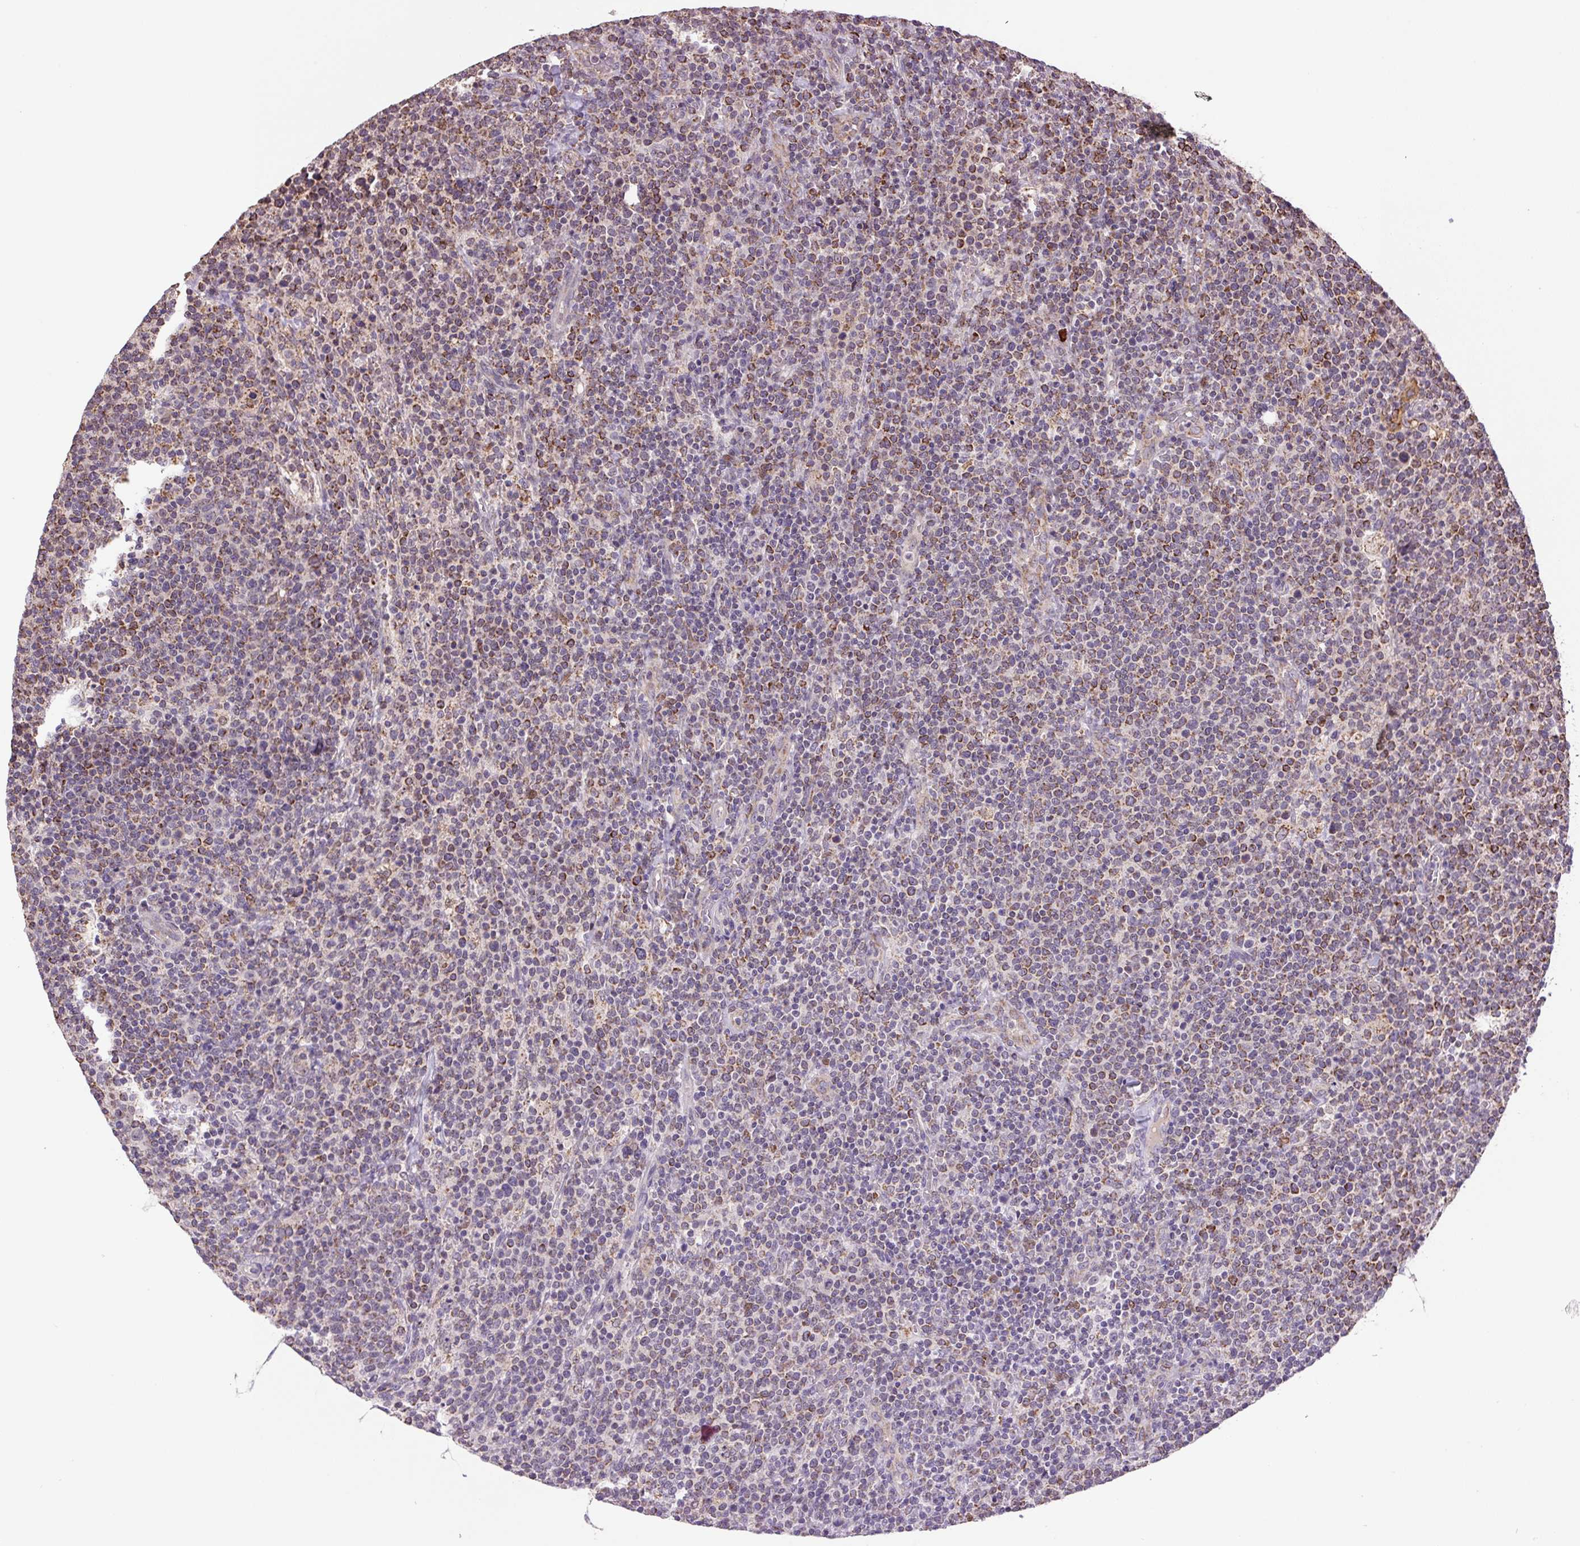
{"staining": {"intensity": "moderate", "quantity": "25%-75%", "location": "cytoplasmic/membranous"}, "tissue": "lymphoma", "cell_type": "Tumor cells", "image_type": "cancer", "snomed": [{"axis": "morphology", "description": "Malignant lymphoma, non-Hodgkin's type, High grade"}, {"axis": "topography", "description": "Lymph node"}], "caption": "A brown stain shows moderate cytoplasmic/membranous positivity of a protein in human high-grade malignant lymphoma, non-Hodgkin's type tumor cells. (DAB IHC with brightfield microscopy, high magnification).", "gene": "SGF29", "patient": {"sex": "male", "age": 61}}